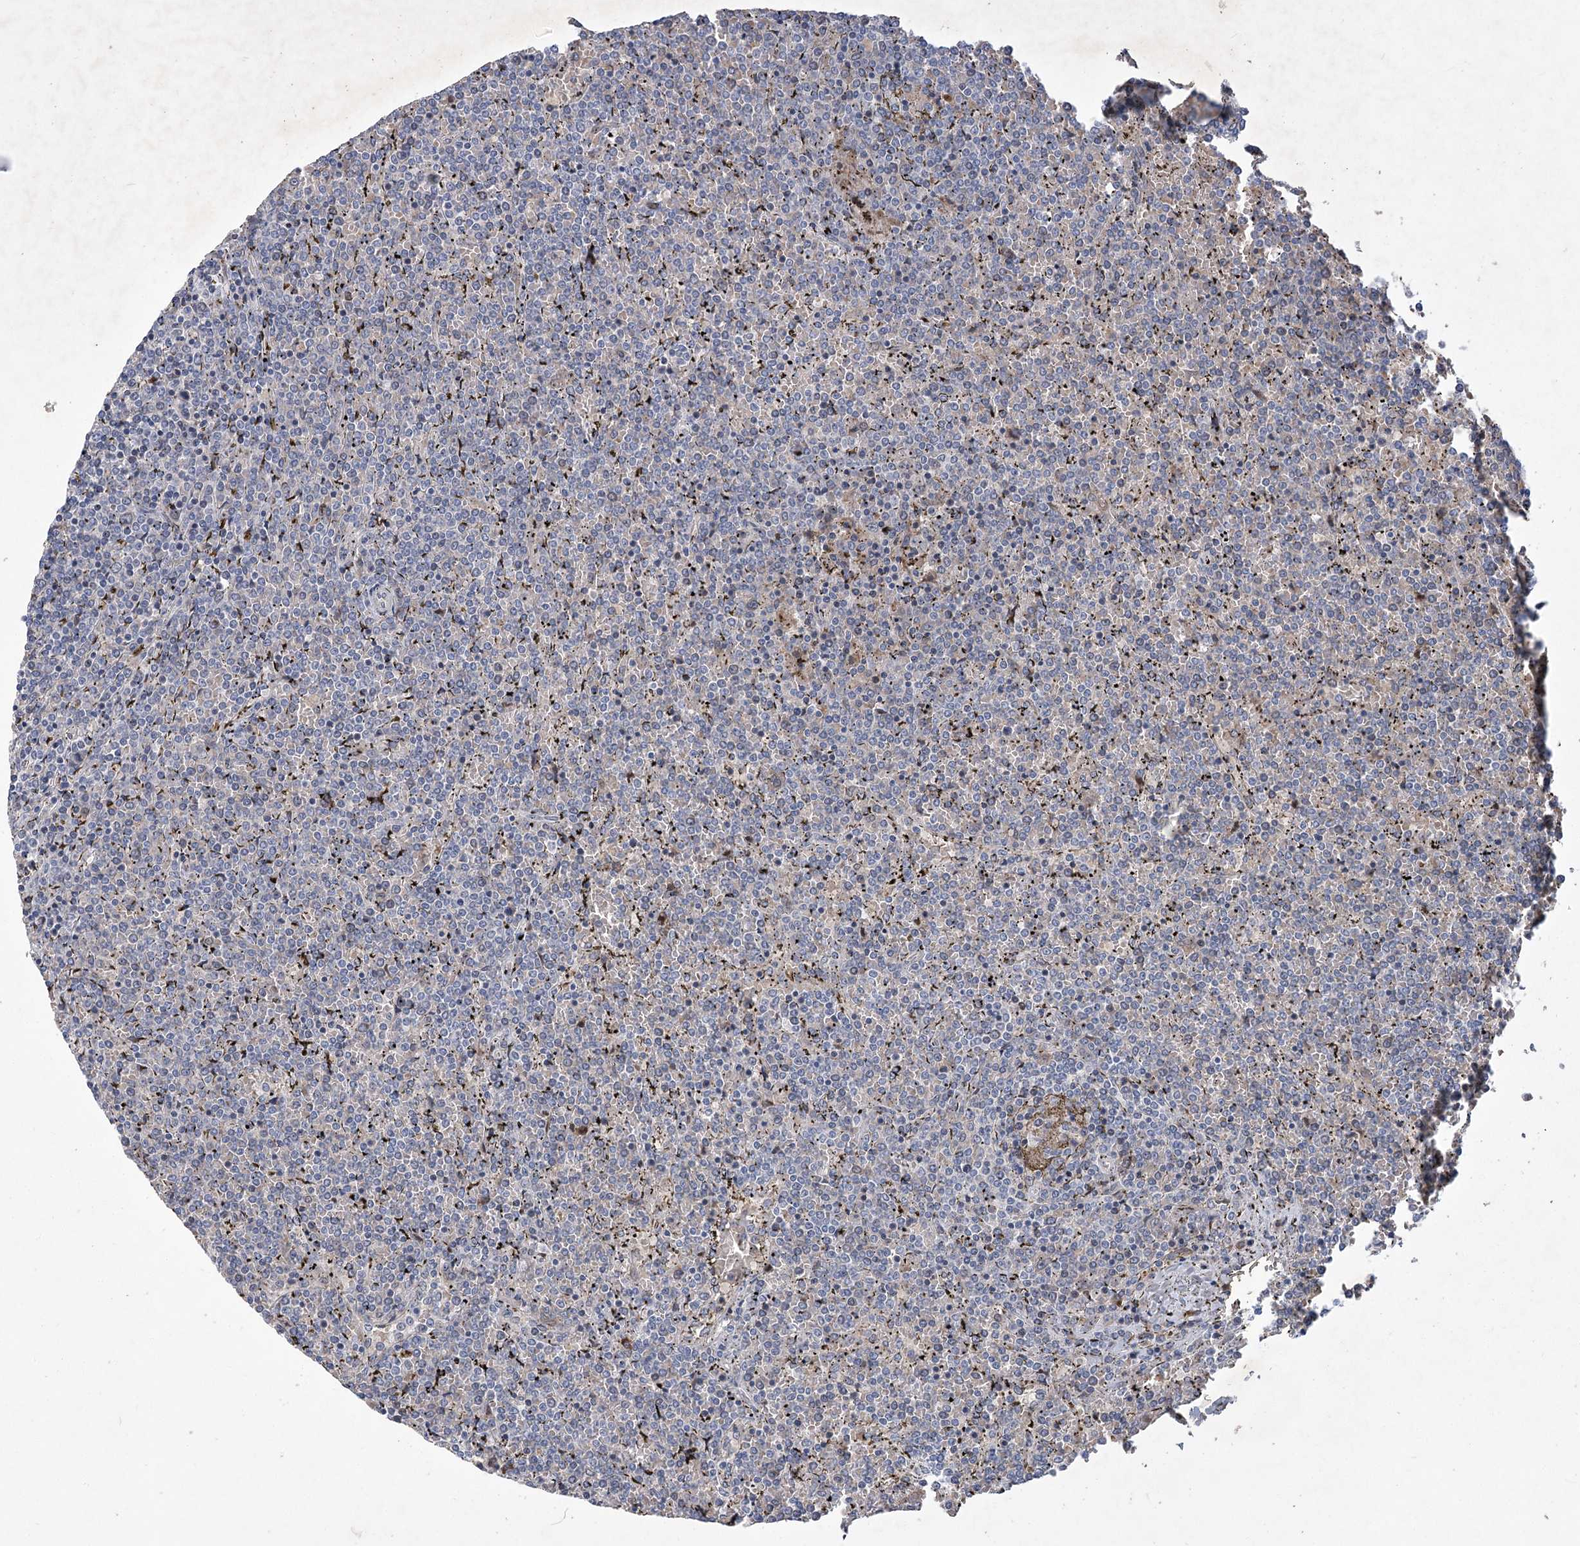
{"staining": {"intensity": "negative", "quantity": "none", "location": "none"}, "tissue": "lymphoma", "cell_type": "Tumor cells", "image_type": "cancer", "snomed": [{"axis": "morphology", "description": "Malignant lymphoma, non-Hodgkin's type, Low grade"}, {"axis": "topography", "description": "Spleen"}], "caption": "Tumor cells are negative for protein expression in human lymphoma. (DAB immunohistochemistry visualized using brightfield microscopy, high magnification).", "gene": "GCNT4", "patient": {"sex": "female", "age": 19}}